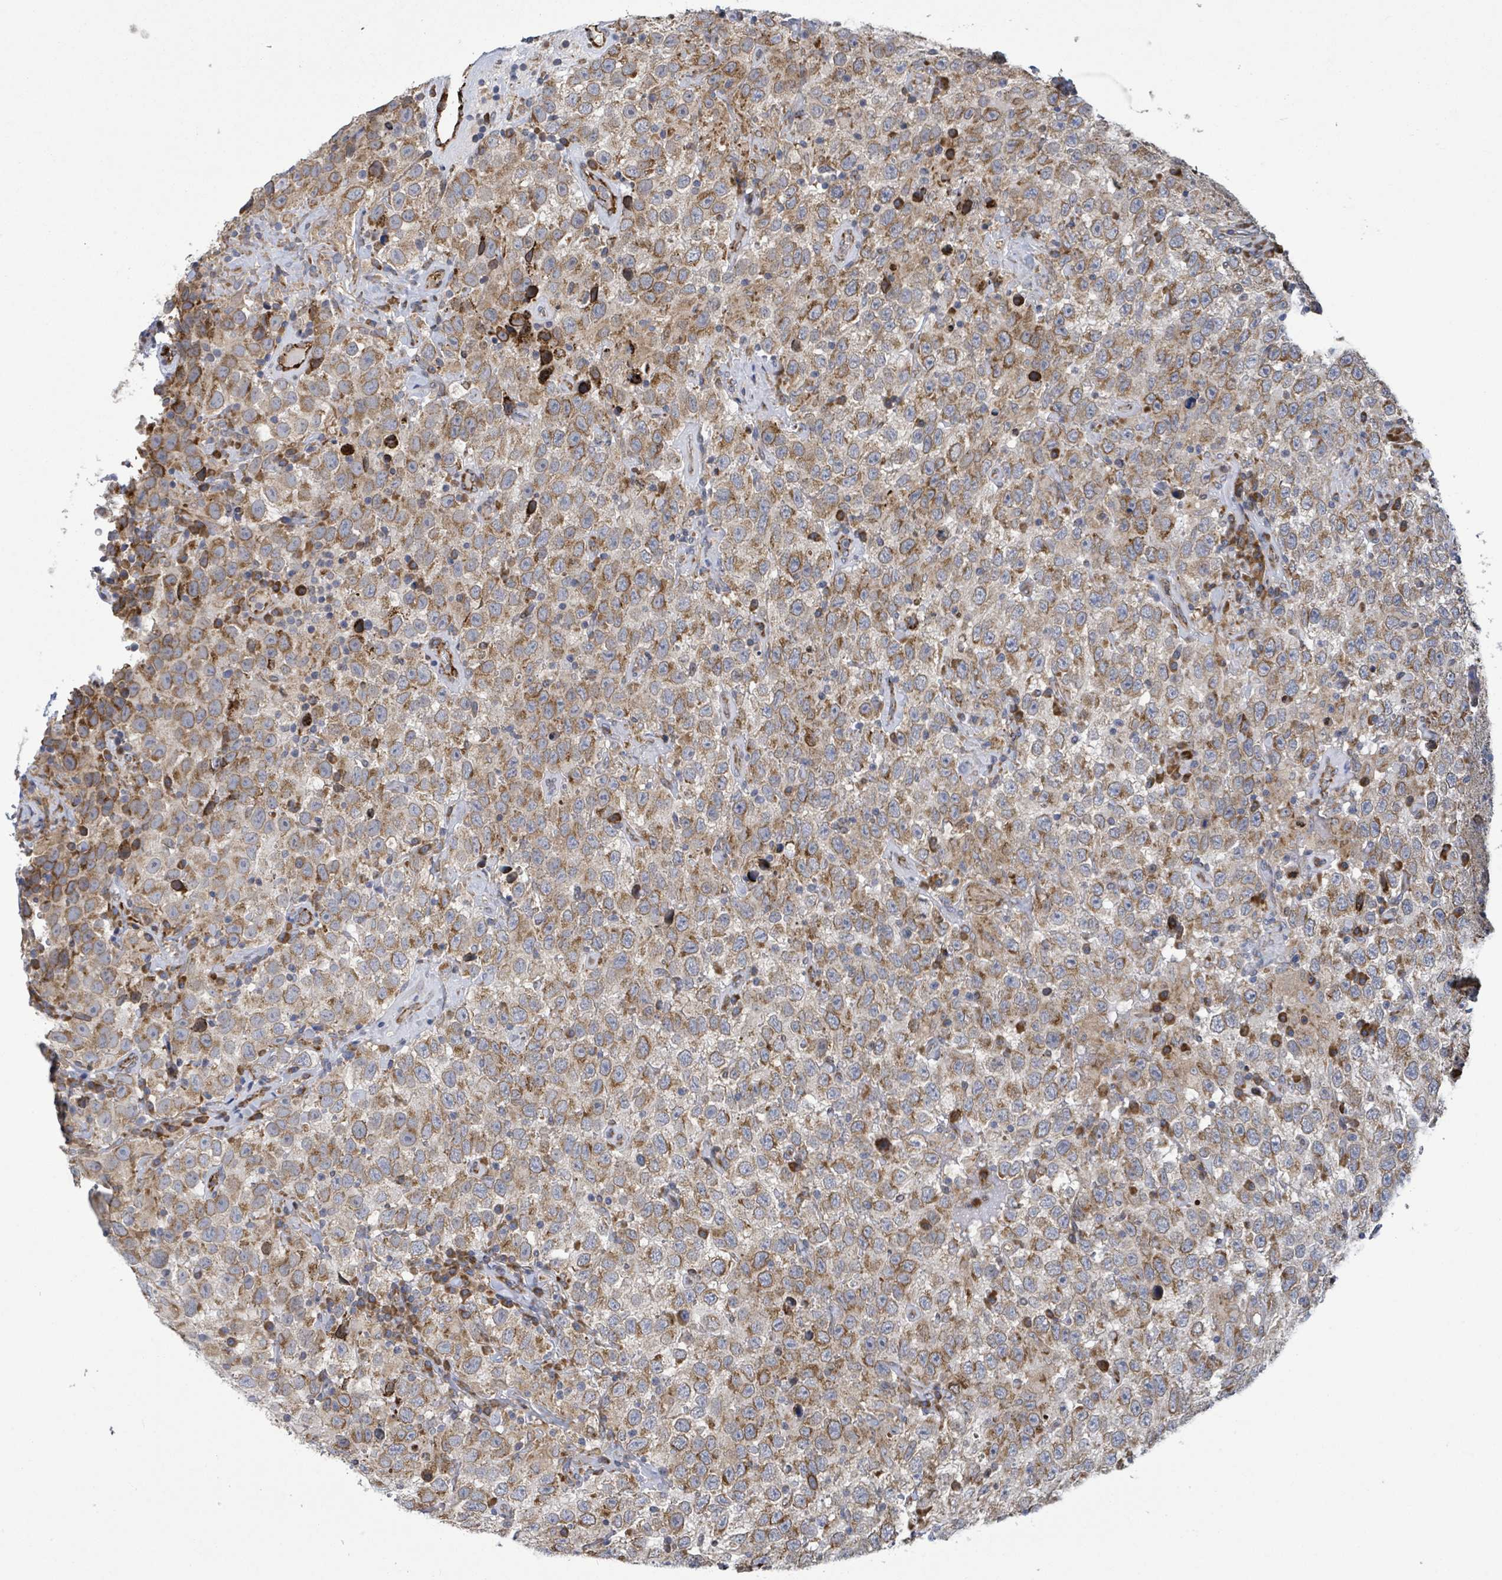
{"staining": {"intensity": "moderate", "quantity": ">75%", "location": "cytoplasmic/membranous"}, "tissue": "testis cancer", "cell_type": "Tumor cells", "image_type": "cancer", "snomed": [{"axis": "morphology", "description": "Seminoma, NOS"}, {"axis": "topography", "description": "Testis"}], "caption": "An immunohistochemistry histopathology image of neoplastic tissue is shown. Protein staining in brown shows moderate cytoplasmic/membranous positivity in testis cancer (seminoma) within tumor cells.", "gene": "NOMO1", "patient": {"sex": "male", "age": 41}}